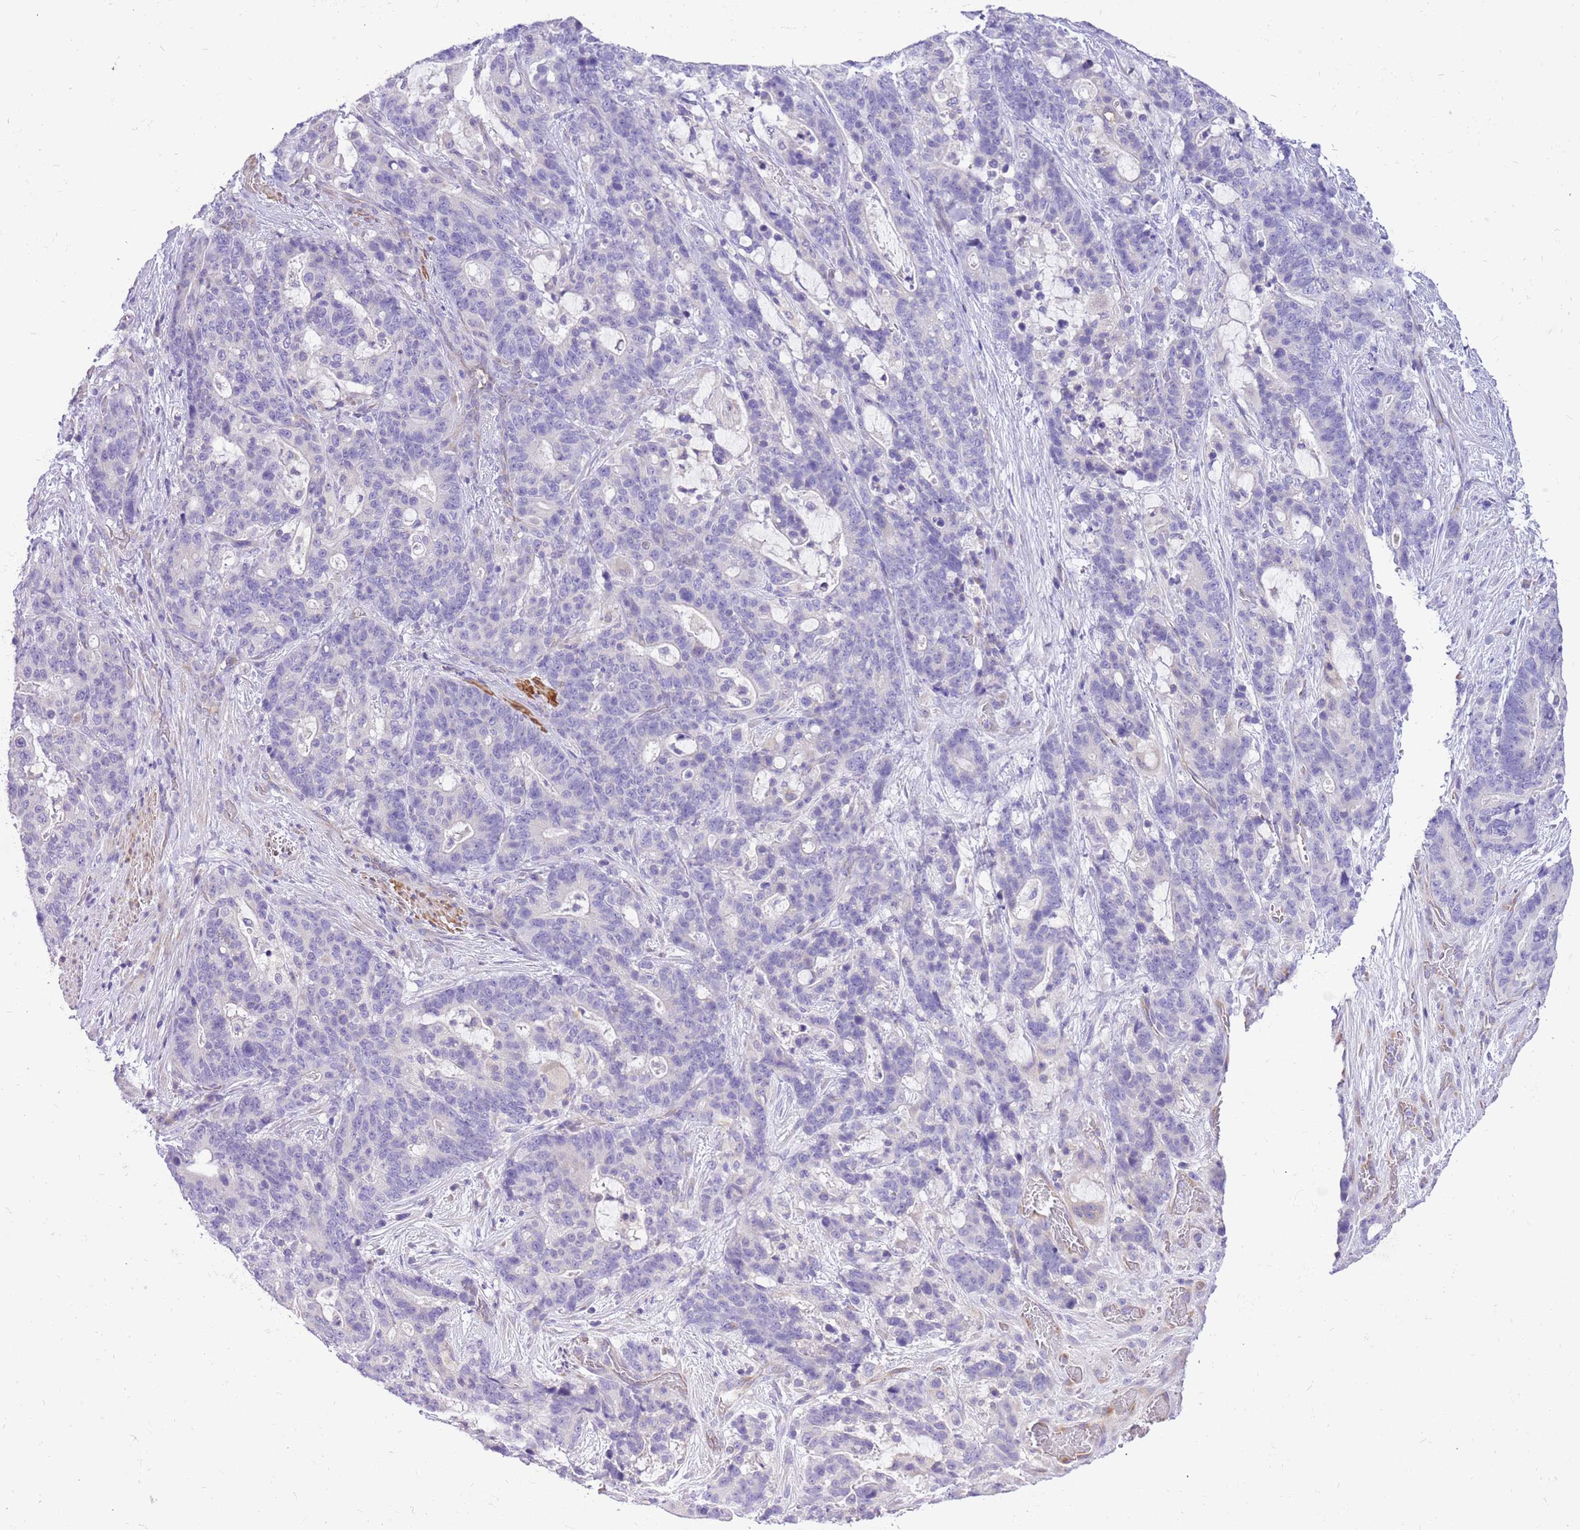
{"staining": {"intensity": "negative", "quantity": "none", "location": "none"}, "tissue": "stomach cancer", "cell_type": "Tumor cells", "image_type": "cancer", "snomed": [{"axis": "morphology", "description": "Normal tissue, NOS"}, {"axis": "morphology", "description": "Adenocarcinoma, NOS"}, {"axis": "topography", "description": "Stomach"}], "caption": "Adenocarcinoma (stomach) stained for a protein using immunohistochemistry exhibits no expression tumor cells.", "gene": "GLCE", "patient": {"sex": "female", "age": 64}}